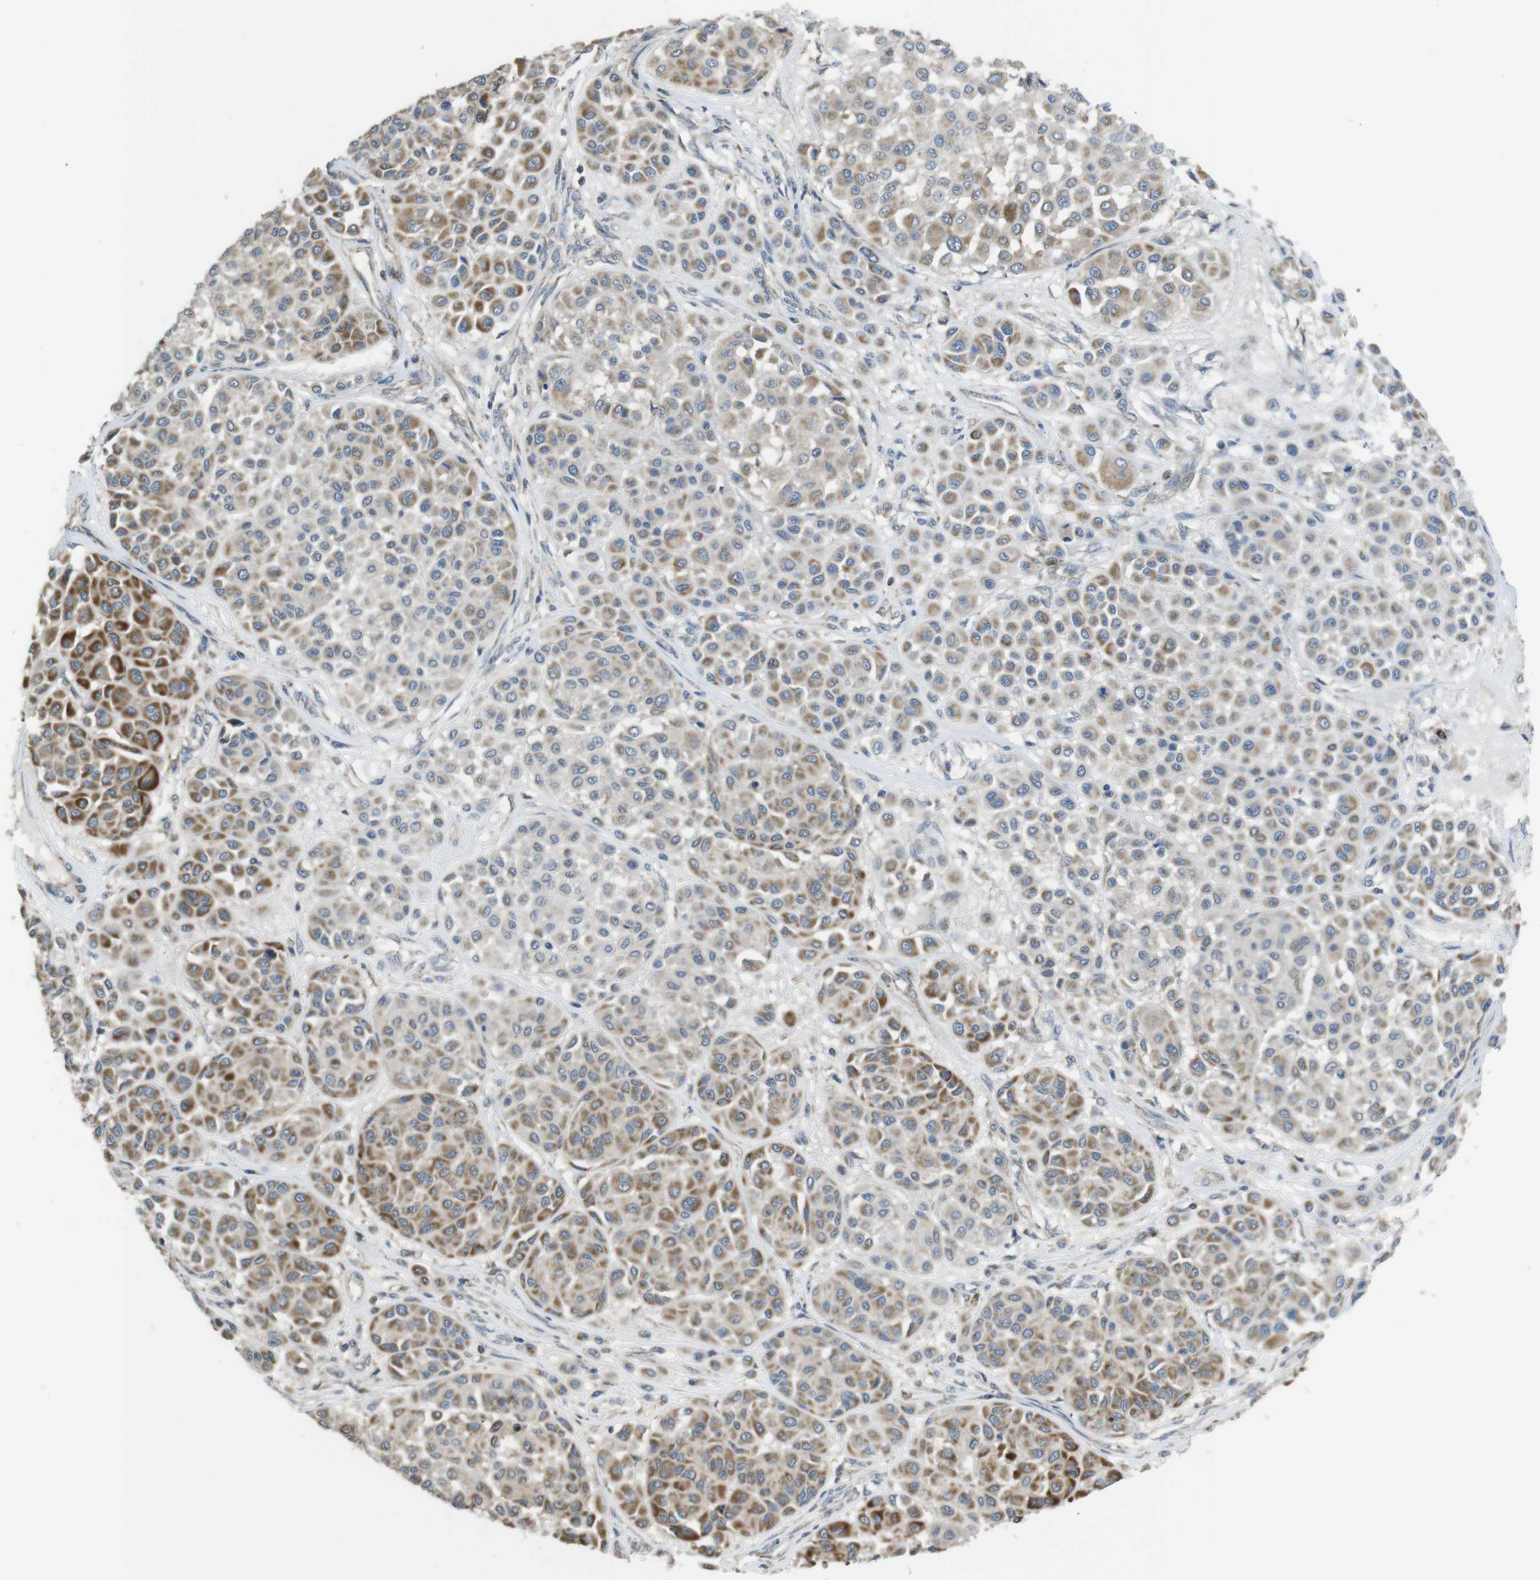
{"staining": {"intensity": "moderate", "quantity": ">75%", "location": "cytoplasmic/membranous"}, "tissue": "melanoma", "cell_type": "Tumor cells", "image_type": "cancer", "snomed": [{"axis": "morphology", "description": "Malignant melanoma, Metastatic site"}, {"axis": "topography", "description": "Soft tissue"}], "caption": "About >75% of tumor cells in malignant melanoma (metastatic site) show moderate cytoplasmic/membranous protein expression as visualized by brown immunohistochemical staining.", "gene": "CALHM2", "patient": {"sex": "male", "age": 41}}